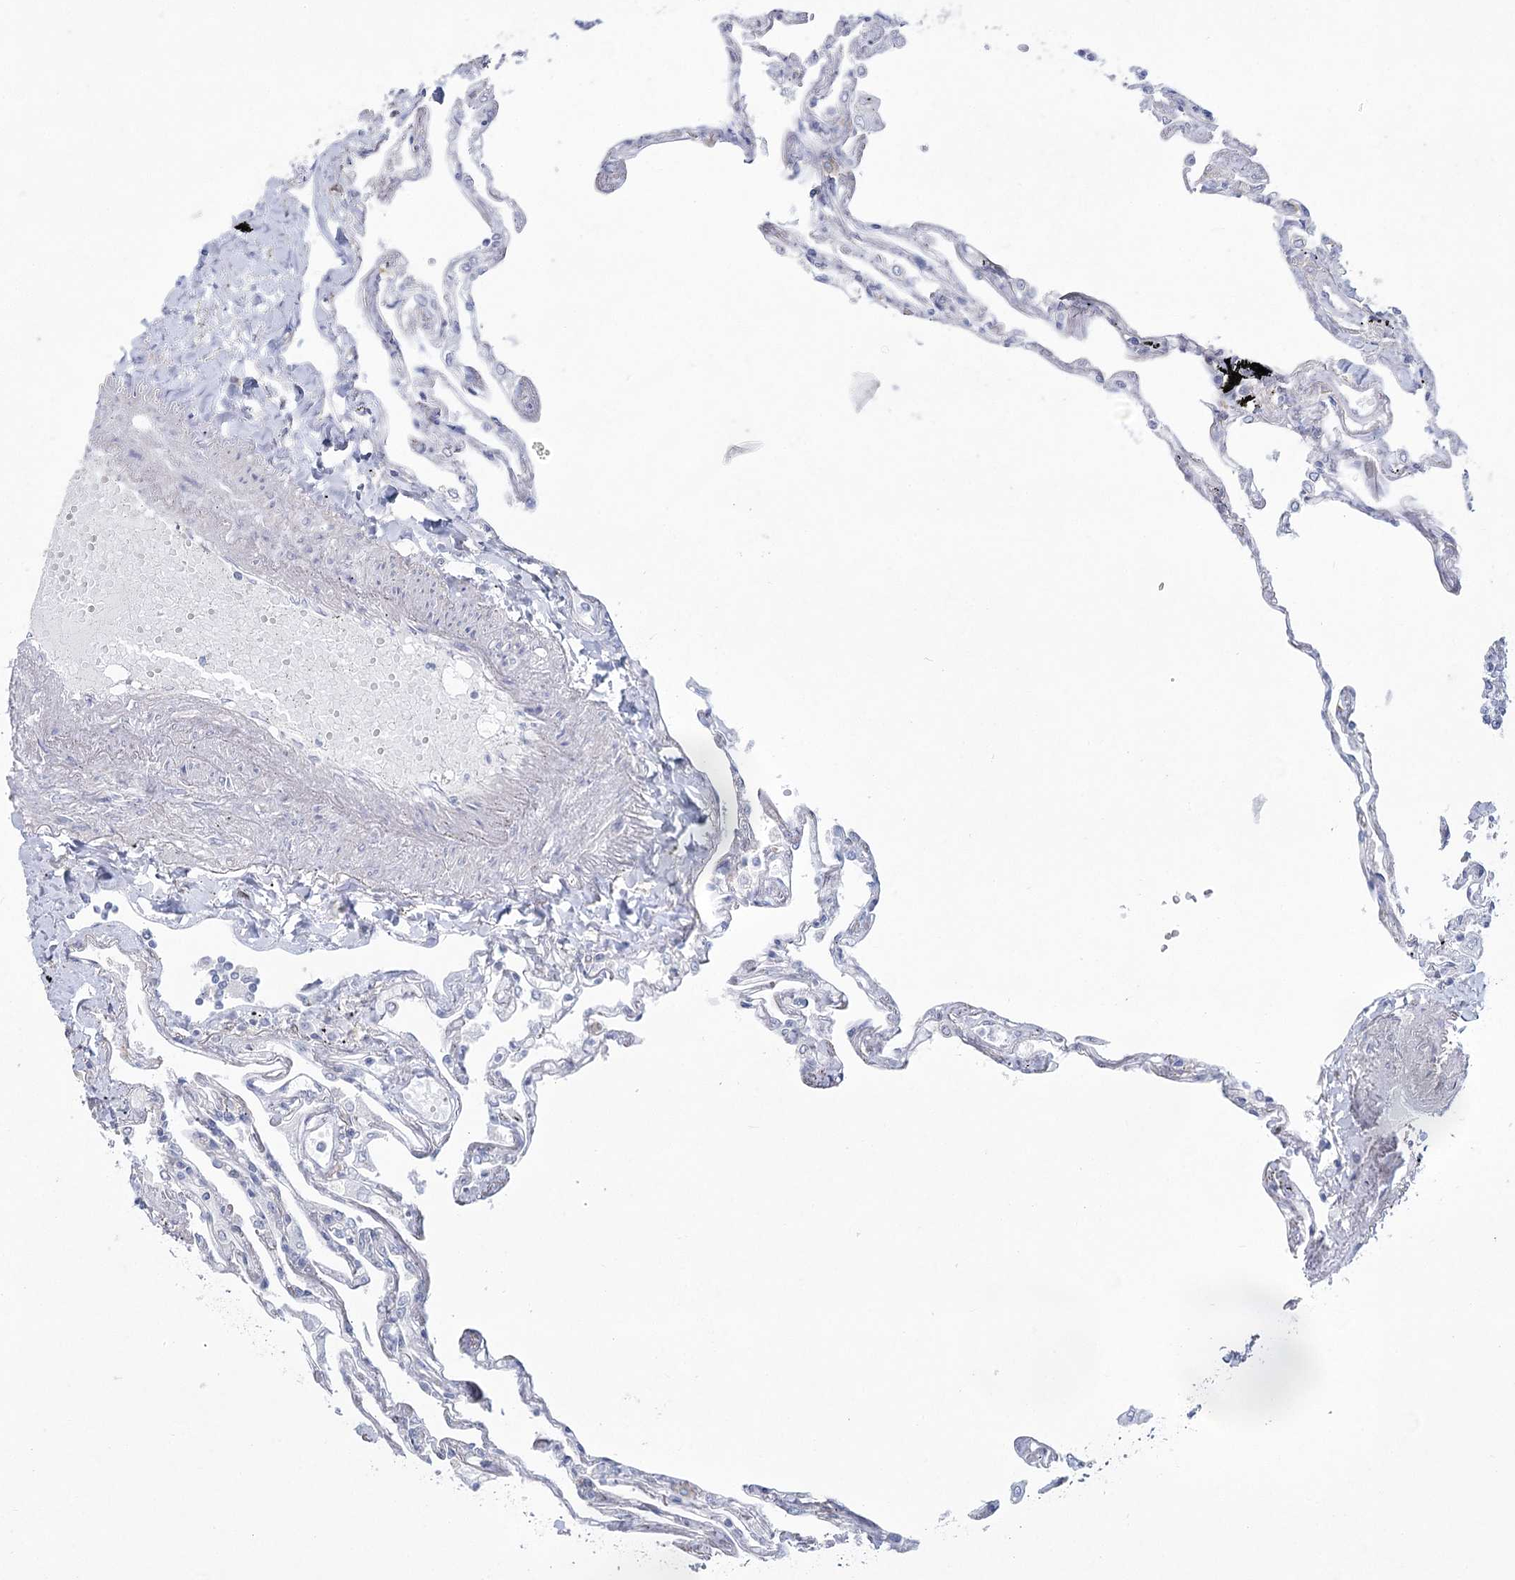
{"staining": {"intensity": "negative", "quantity": "none", "location": "none"}, "tissue": "lung", "cell_type": "Alveolar cells", "image_type": "normal", "snomed": [{"axis": "morphology", "description": "Normal tissue, NOS"}, {"axis": "topography", "description": "Lung"}], "caption": "Alveolar cells show no significant protein staining in normal lung.", "gene": "CCDC88A", "patient": {"sex": "female", "age": 67}}